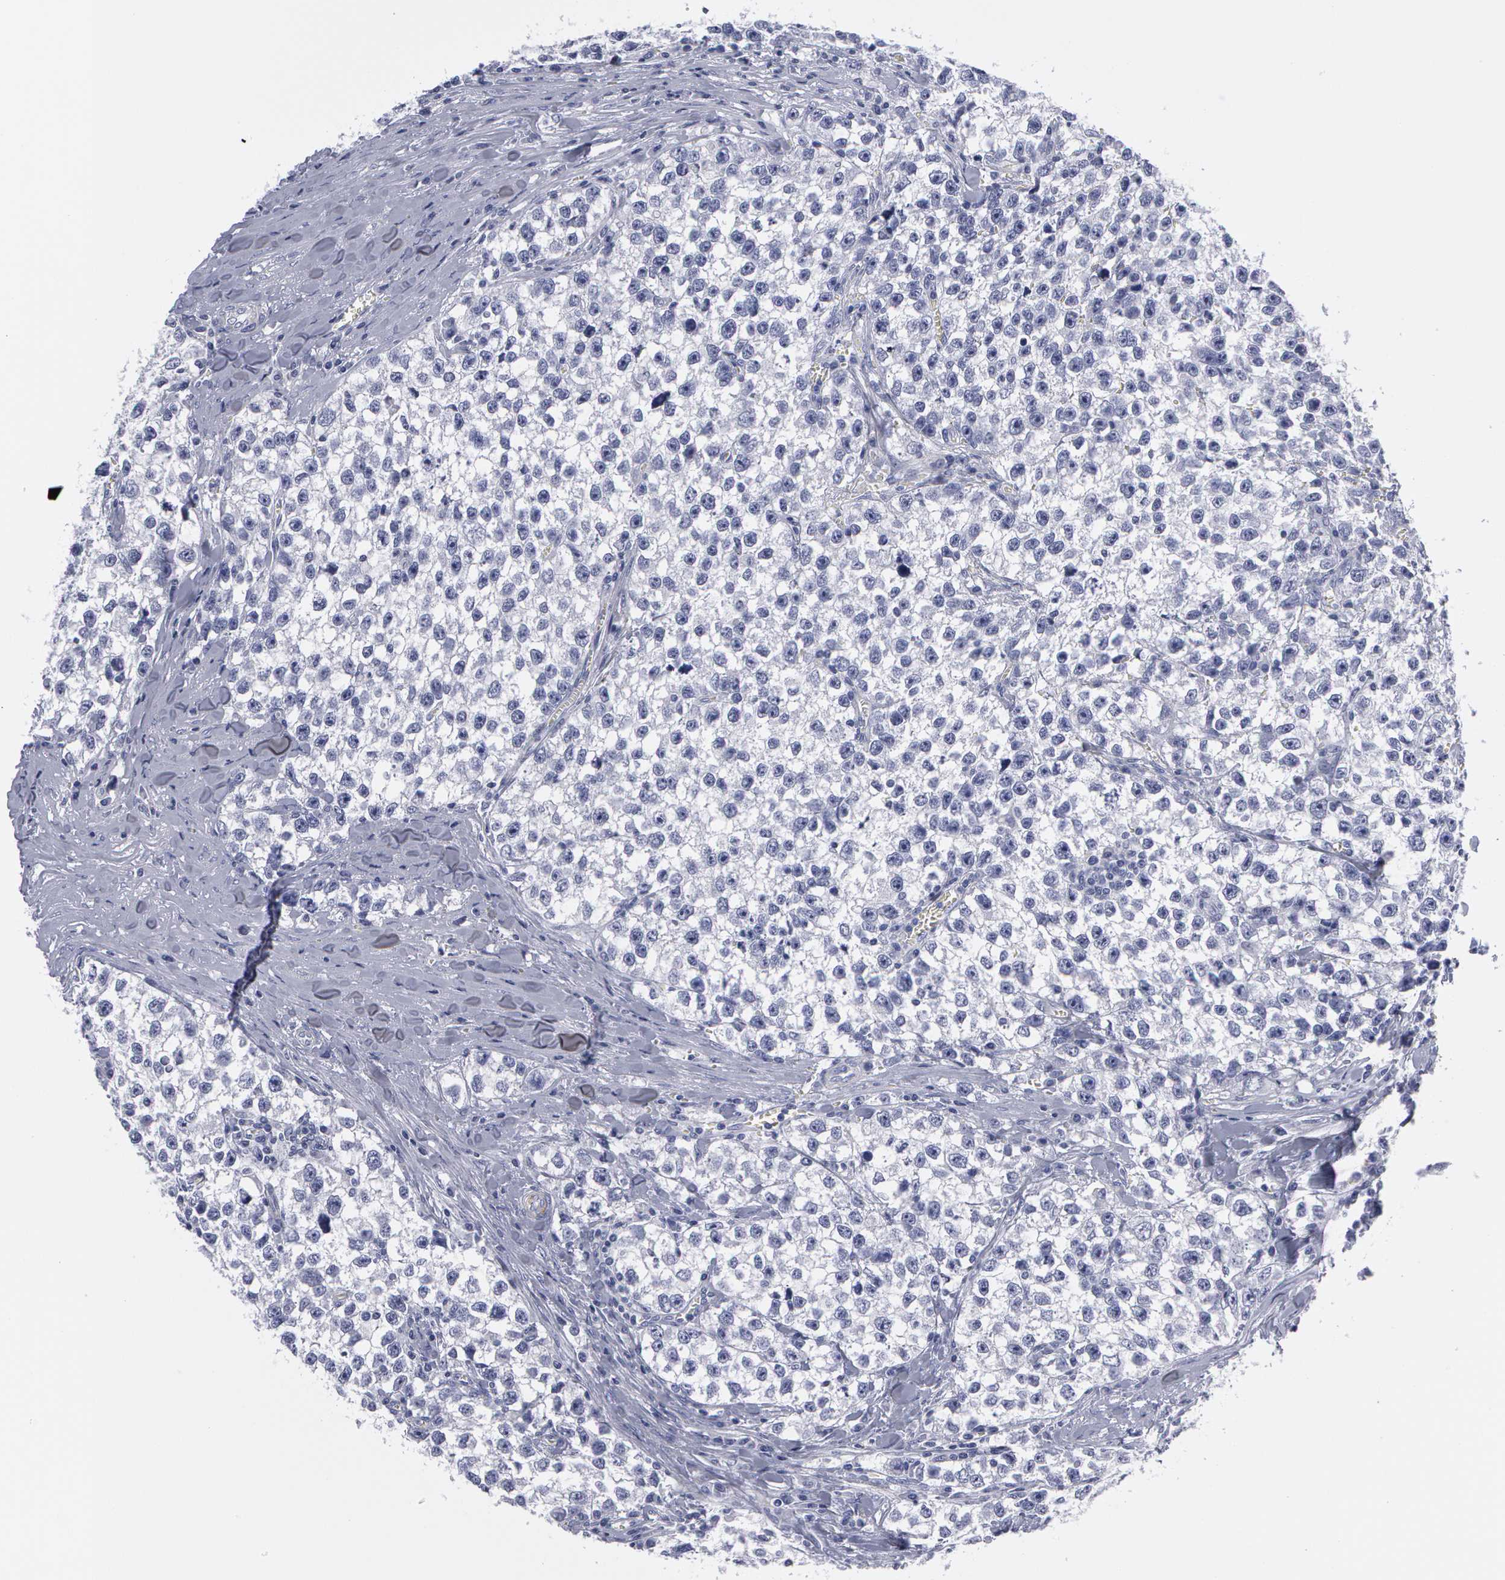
{"staining": {"intensity": "negative", "quantity": "none", "location": "none"}, "tissue": "testis cancer", "cell_type": "Tumor cells", "image_type": "cancer", "snomed": [{"axis": "morphology", "description": "Seminoma, NOS"}, {"axis": "morphology", "description": "Carcinoma, Embryonal, NOS"}, {"axis": "topography", "description": "Testis"}], "caption": "High magnification brightfield microscopy of seminoma (testis) stained with DAB (brown) and counterstained with hematoxylin (blue): tumor cells show no significant positivity. Nuclei are stained in blue.", "gene": "SMC1B", "patient": {"sex": "male", "age": 30}}